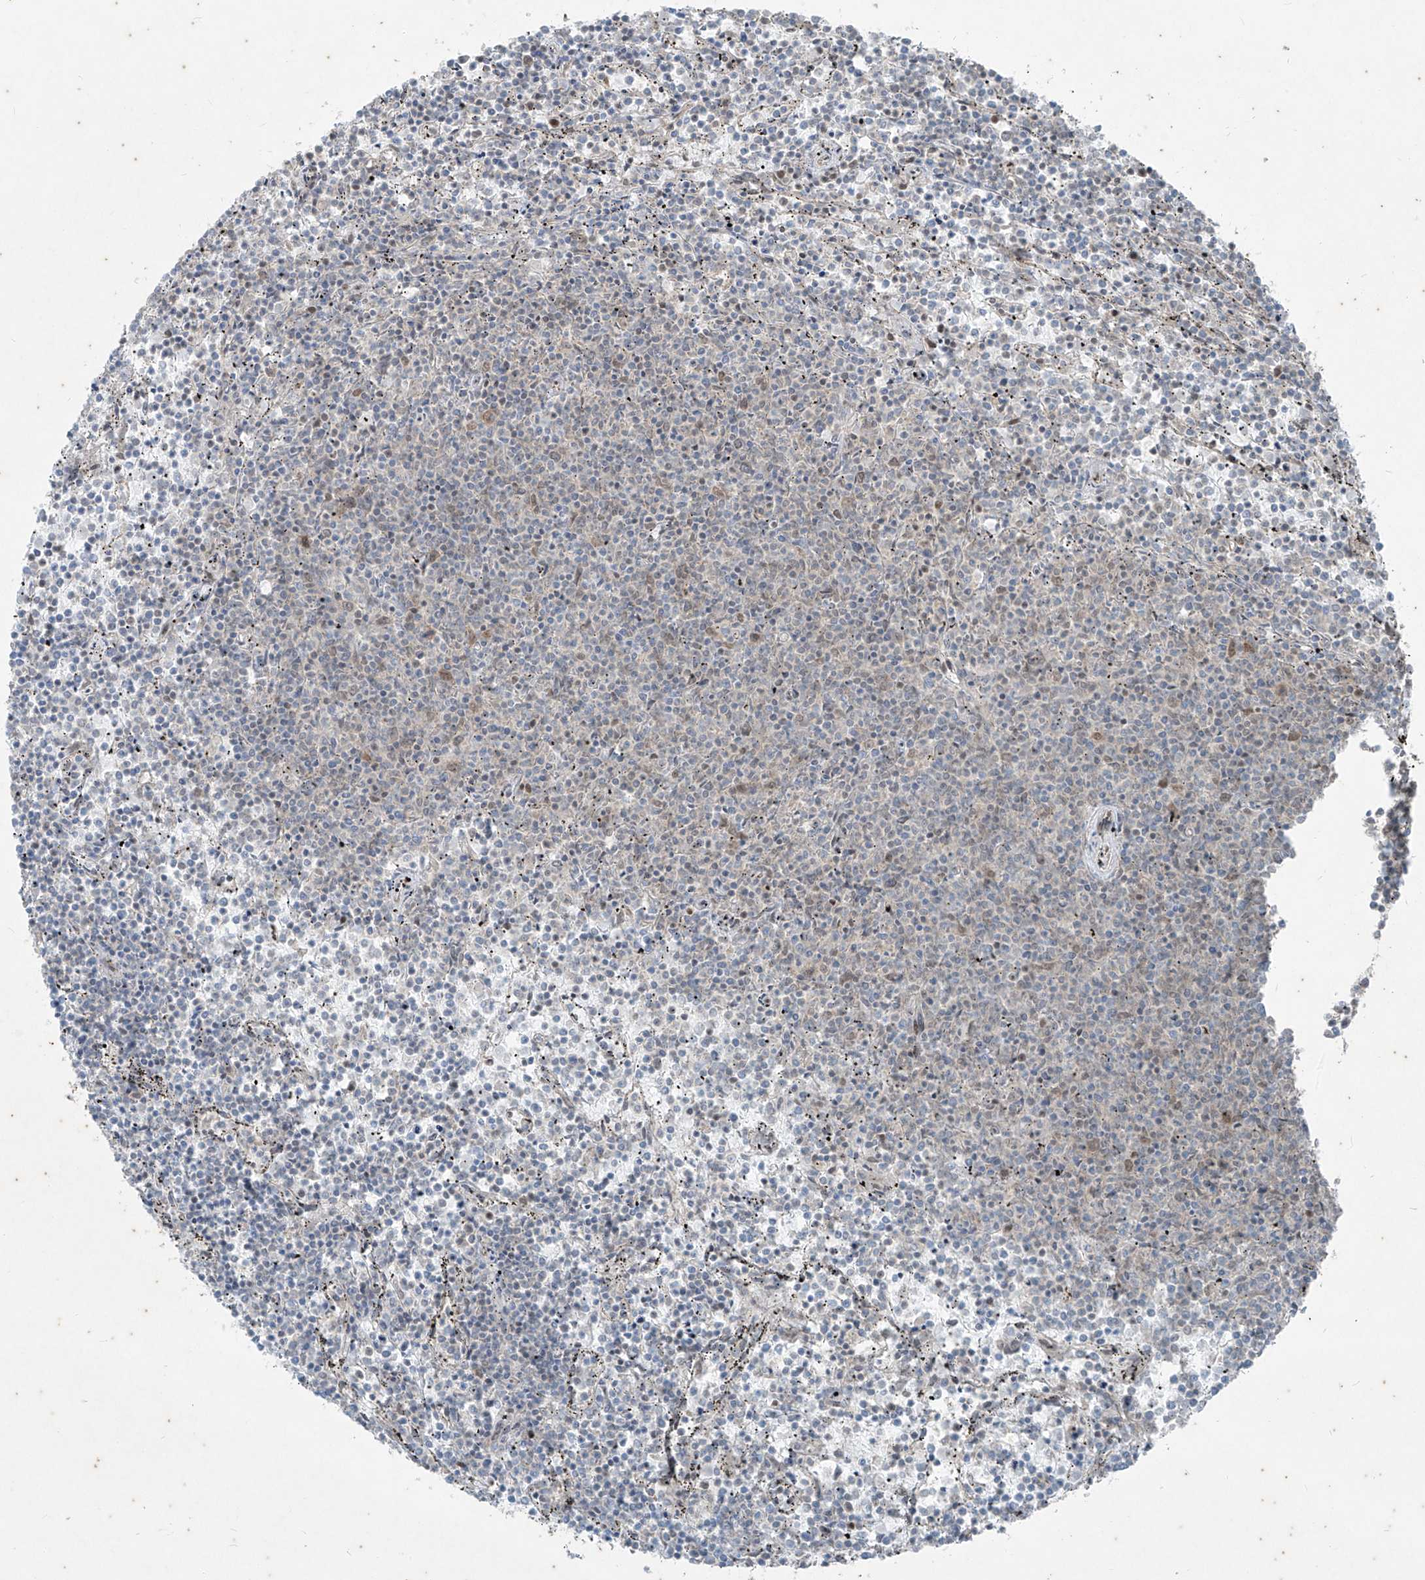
{"staining": {"intensity": "weak", "quantity": "<25%", "location": "nuclear"}, "tissue": "lymphoma", "cell_type": "Tumor cells", "image_type": "cancer", "snomed": [{"axis": "morphology", "description": "Malignant lymphoma, non-Hodgkin's type, Low grade"}, {"axis": "topography", "description": "Spleen"}], "caption": "DAB (3,3'-diaminobenzidine) immunohistochemical staining of low-grade malignant lymphoma, non-Hodgkin's type exhibits no significant positivity in tumor cells. The staining is performed using DAB (3,3'-diaminobenzidine) brown chromogen with nuclei counter-stained in using hematoxylin.", "gene": "ZNF354B", "patient": {"sex": "female", "age": 50}}